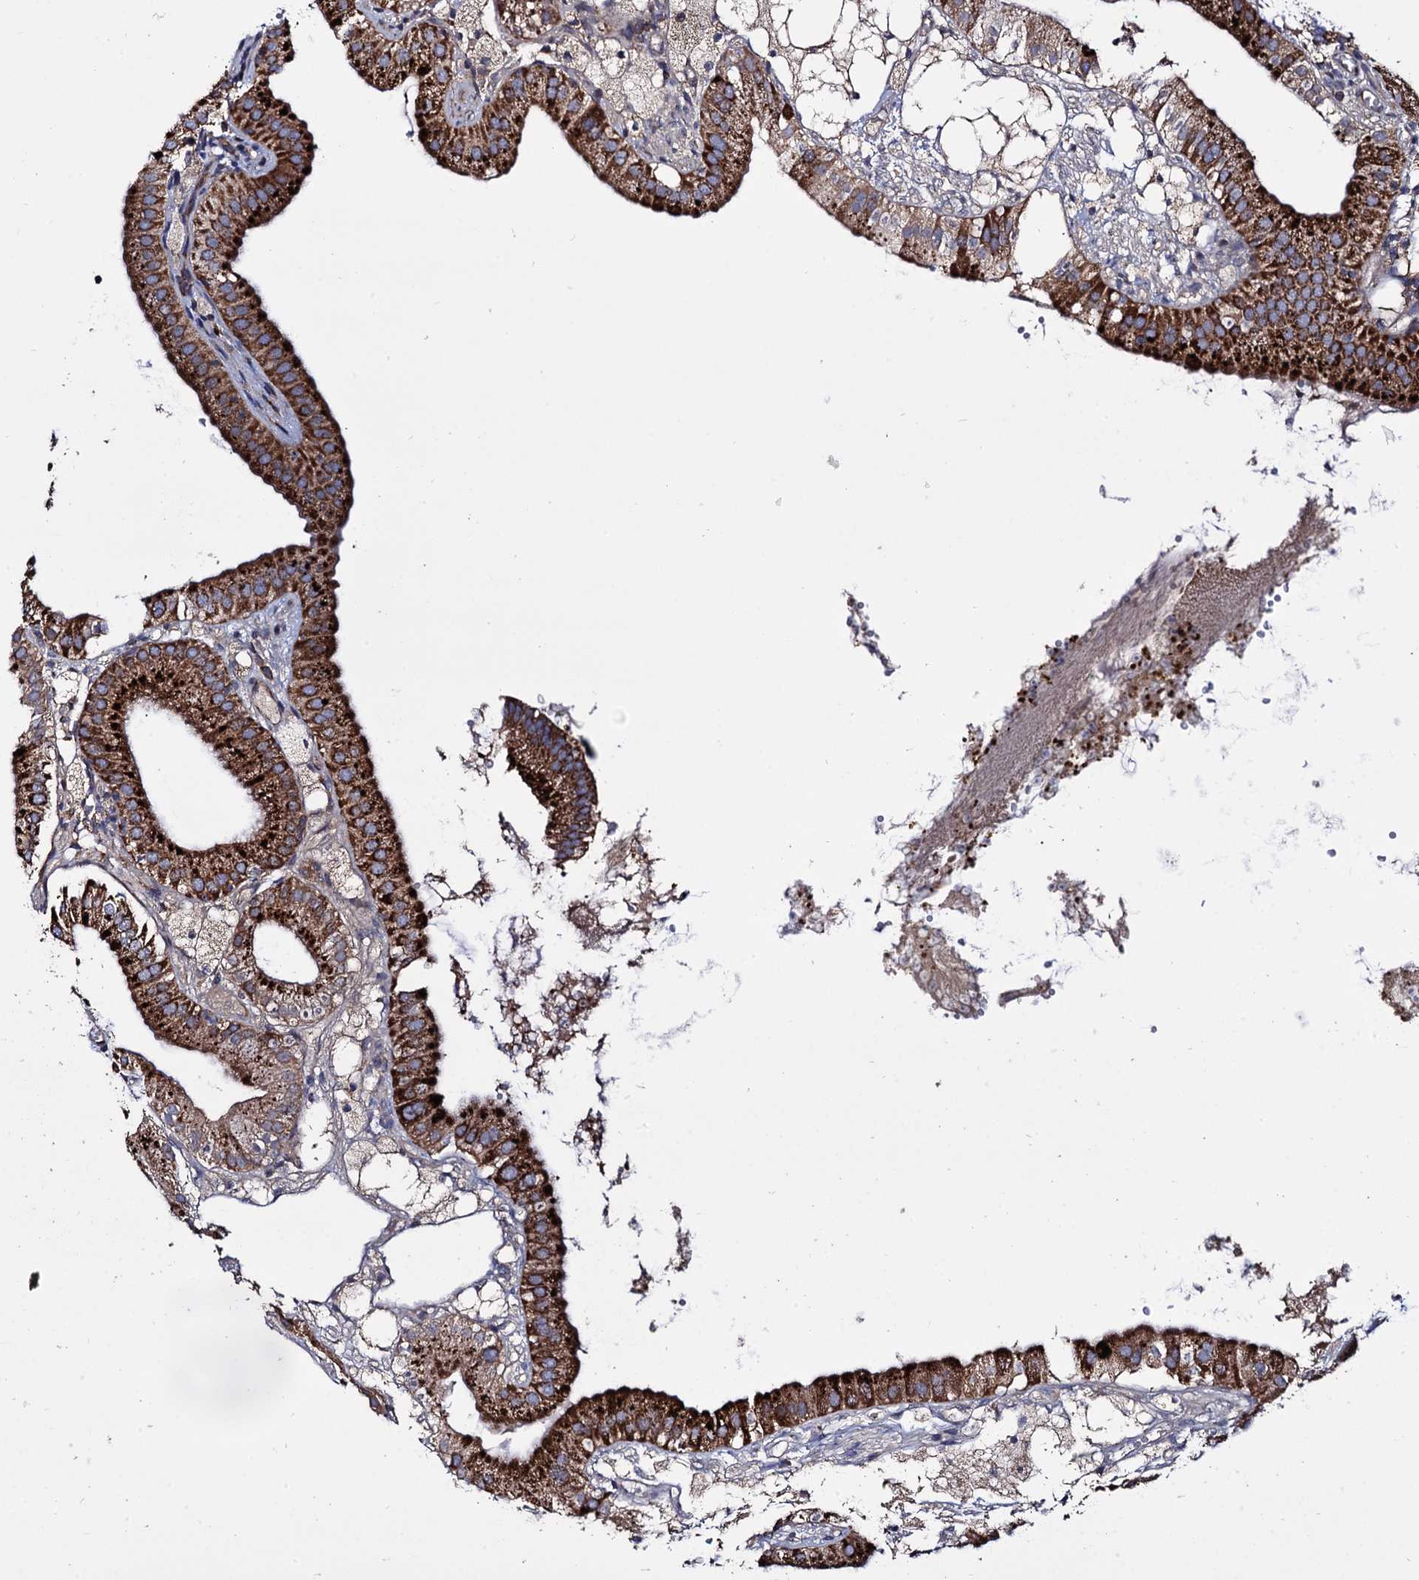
{"staining": {"intensity": "strong", "quantity": ">75%", "location": "cytoplasmic/membranous"}, "tissue": "gallbladder", "cell_type": "Glandular cells", "image_type": "normal", "snomed": [{"axis": "morphology", "description": "Normal tissue, NOS"}, {"axis": "topography", "description": "Gallbladder"}], "caption": "Immunohistochemistry (IHC) micrograph of normal gallbladder stained for a protein (brown), which shows high levels of strong cytoplasmic/membranous staining in approximately >75% of glandular cells.", "gene": "IQCH", "patient": {"sex": "male", "age": 55}}